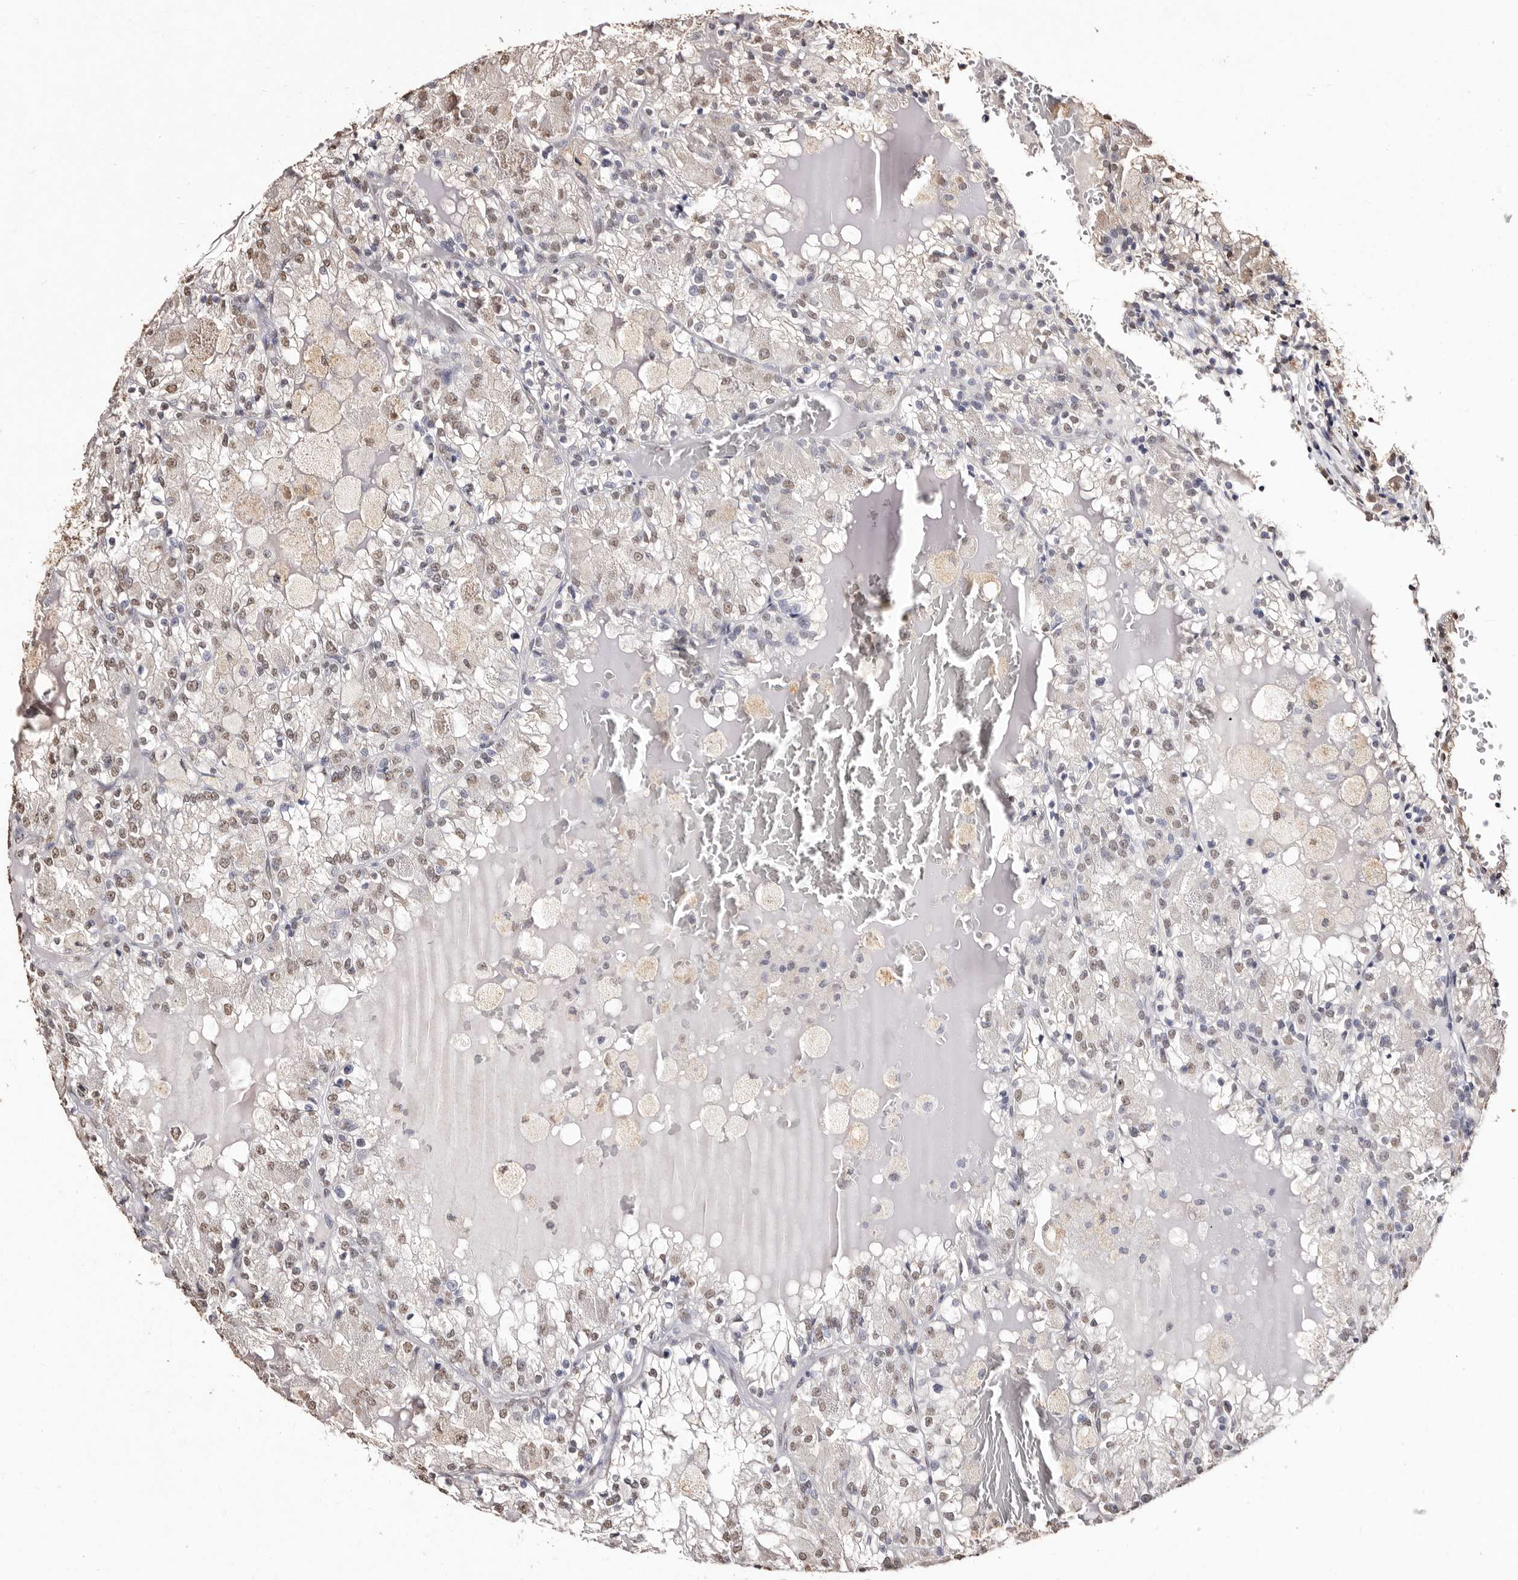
{"staining": {"intensity": "moderate", "quantity": "<25%", "location": "nuclear"}, "tissue": "renal cancer", "cell_type": "Tumor cells", "image_type": "cancer", "snomed": [{"axis": "morphology", "description": "Adenocarcinoma, NOS"}, {"axis": "topography", "description": "Kidney"}], "caption": "Renal cancer (adenocarcinoma) stained for a protein demonstrates moderate nuclear positivity in tumor cells.", "gene": "ERBB4", "patient": {"sex": "female", "age": 56}}